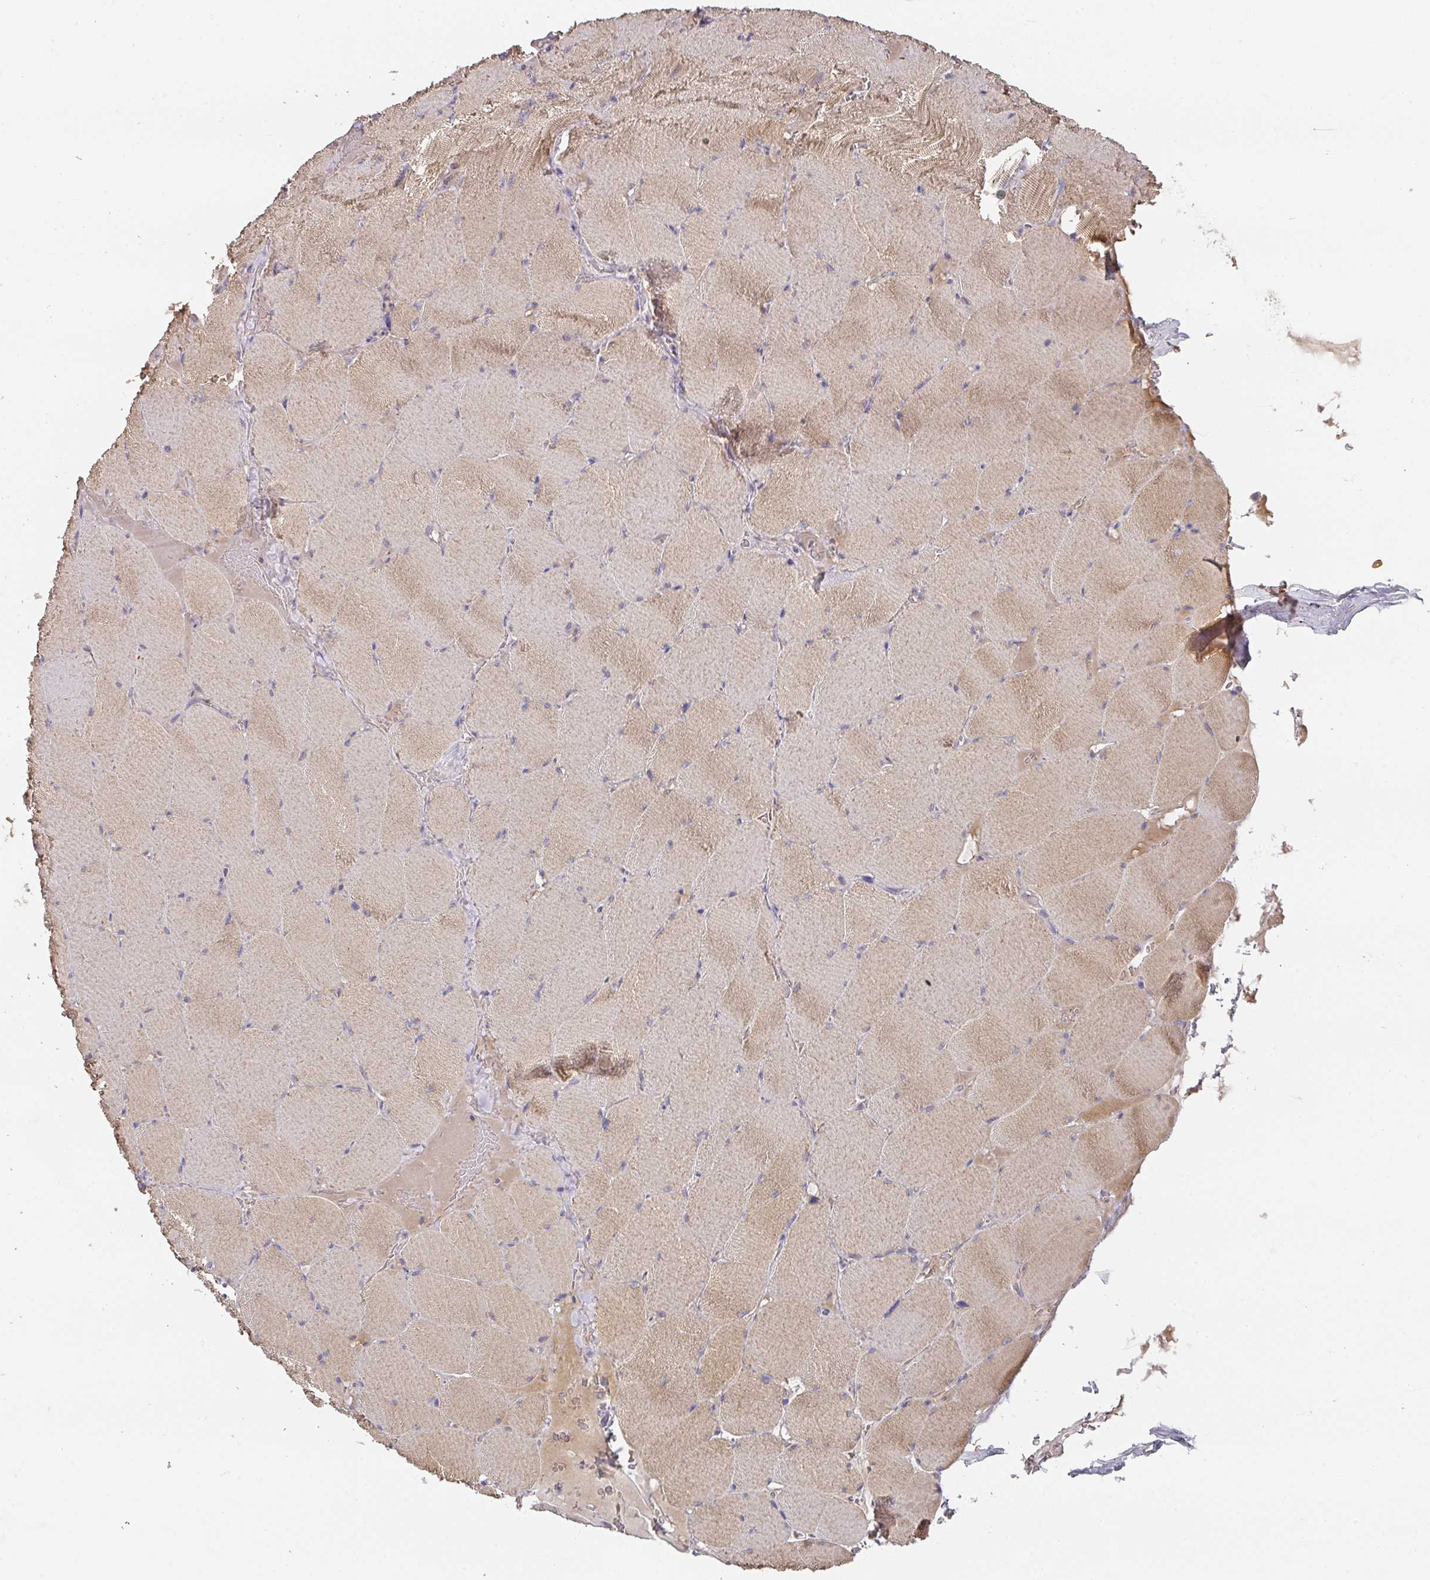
{"staining": {"intensity": "moderate", "quantity": ">75%", "location": "cytoplasmic/membranous"}, "tissue": "skeletal muscle", "cell_type": "Myocytes", "image_type": "normal", "snomed": [{"axis": "morphology", "description": "Normal tissue, NOS"}, {"axis": "topography", "description": "Skeletal muscle"}, {"axis": "topography", "description": "Head-Neck"}], "caption": "Immunohistochemical staining of normal skeletal muscle displays >75% levels of moderate cytoplasmic/membranous protein staining in approximately >75% of myocytes.", "gene": "FOXN4", "patient": {"sex": "male", "age": 66}}